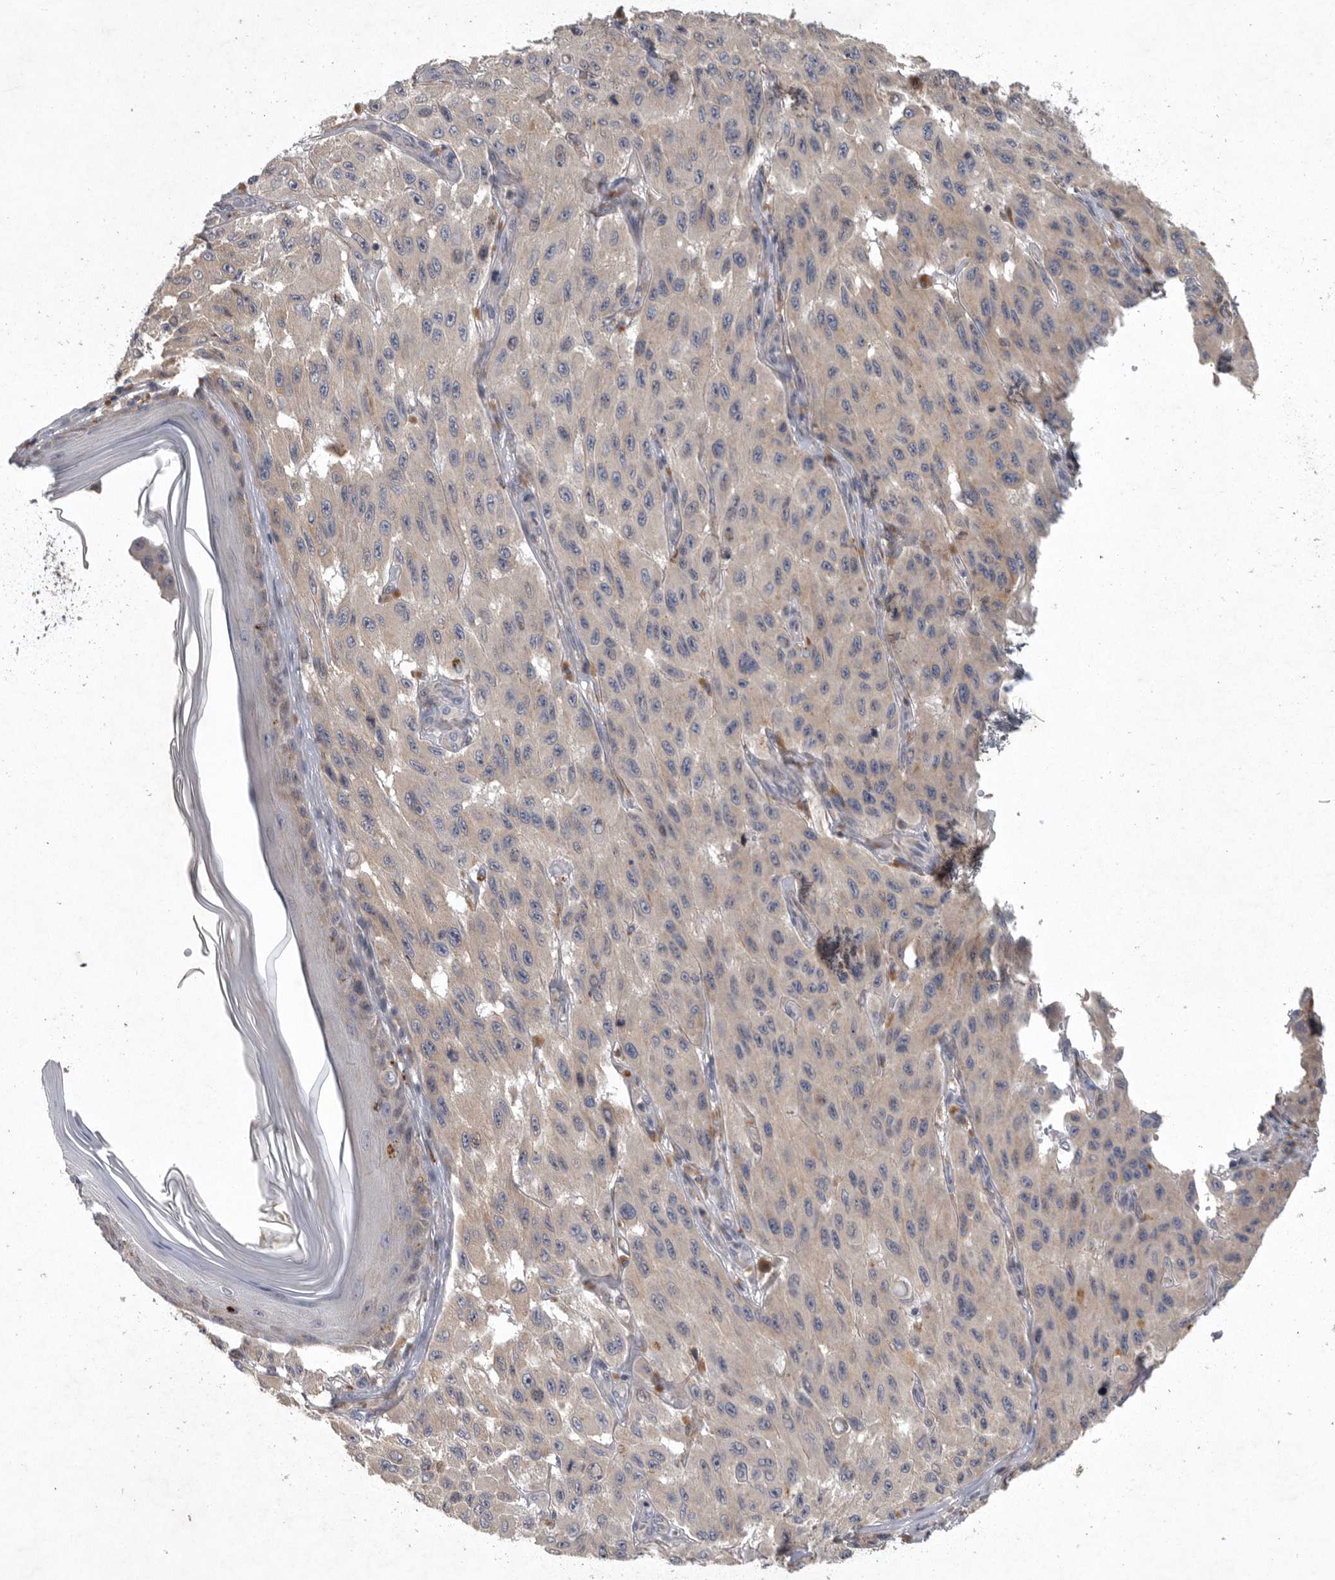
{"staining": {"intensity": "negative", "quantity": "none", "location": "none"}, "tissue": "melanoma", "cell_type": "Tumor cells", "image_type": "cancer", "snomed": [{"axis": "morphology", "description": "Malignant melanoma, NOS"}, {"axis": "topography", "description": "Skin"}], "caption": "Melanoma was stained to show a protein in brown. There is no significant expression in tumor cells. The staining was performed using DAB to visualize the protein expression in brown, while the nuclei were stained in blue with hematoxylin (Magnification: 20x).", "gene": "LAMTOR3", "patient": {"sex": "male", "age": 30}}